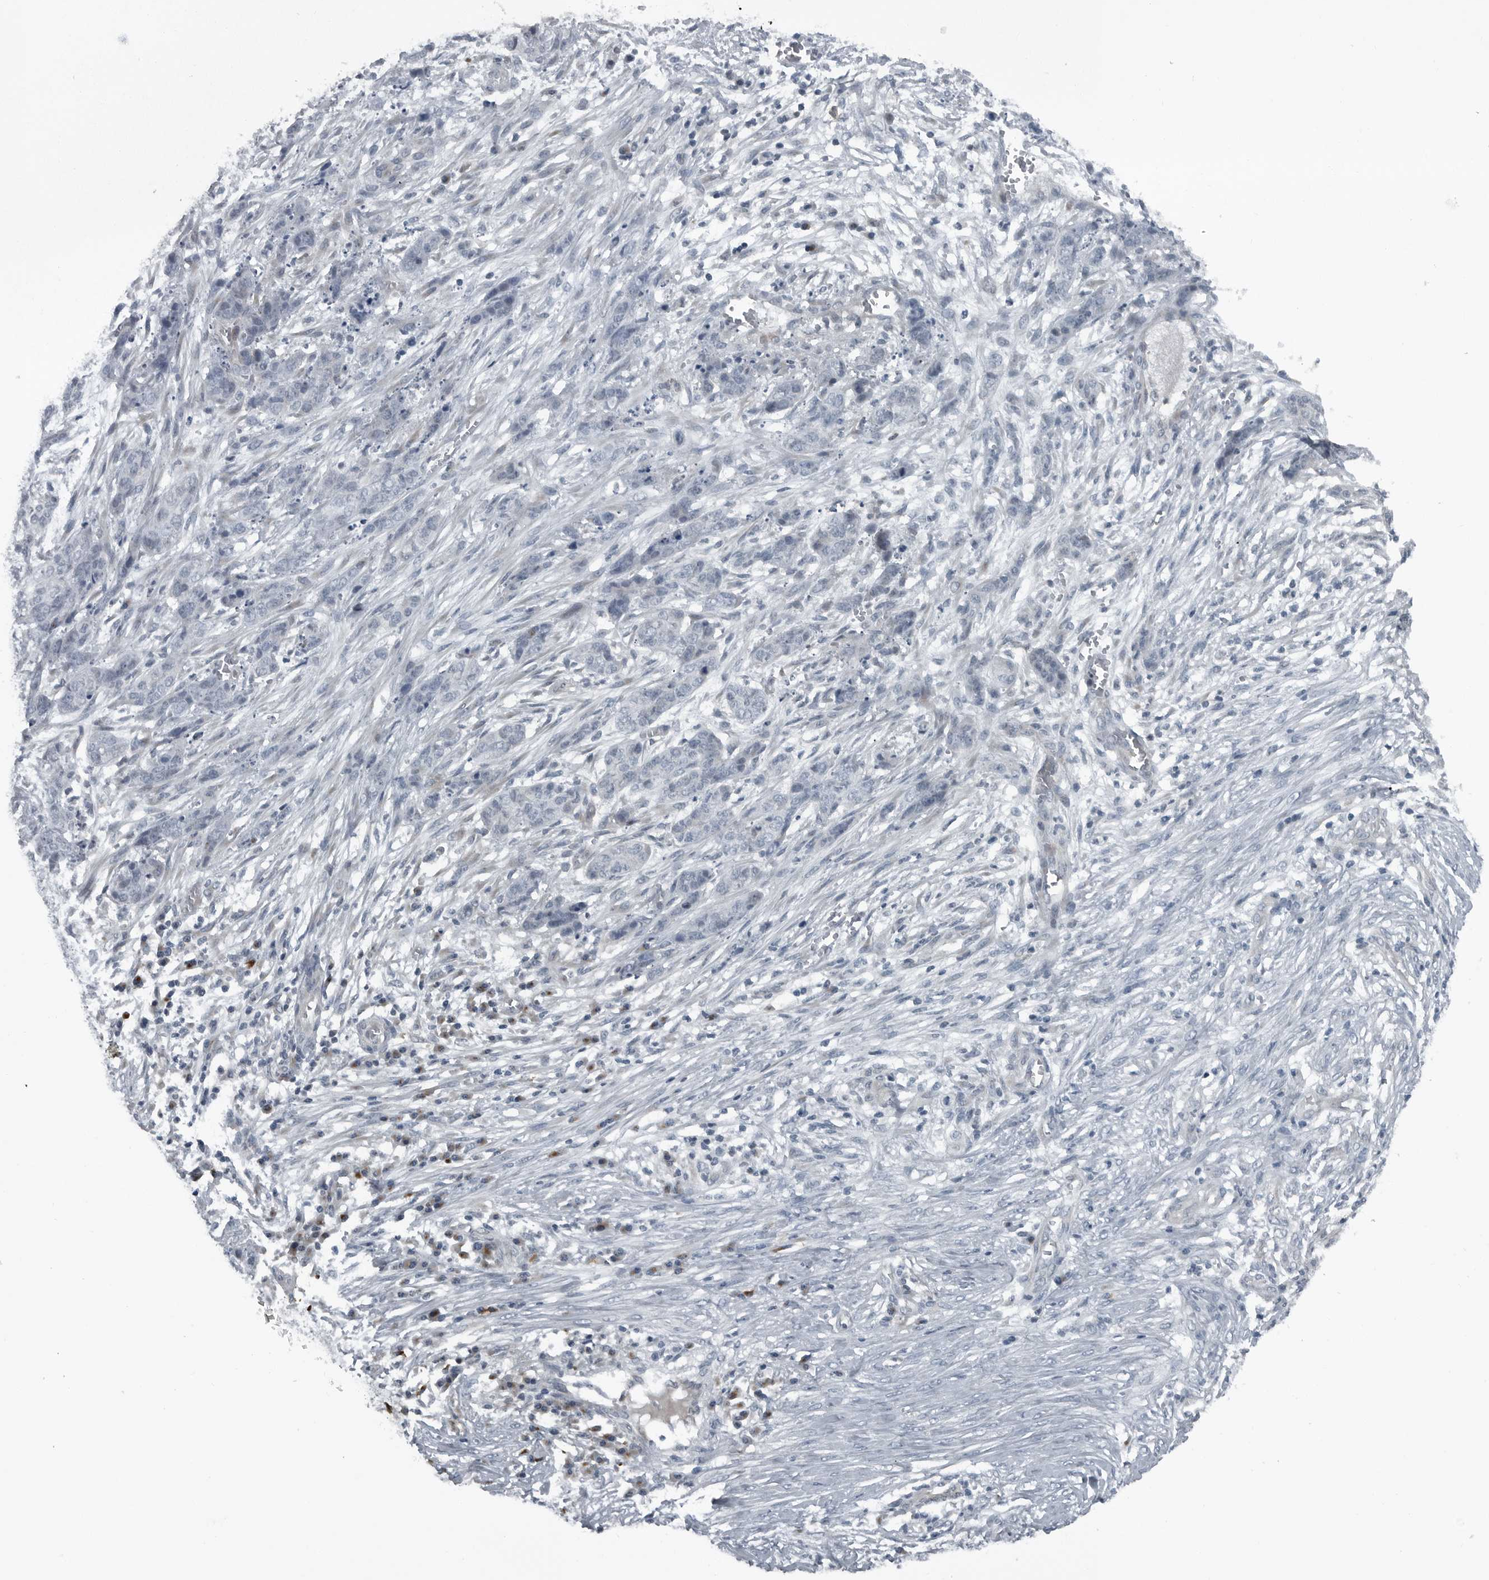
{"staining": {"intensity": "negative", "quantity": "none", "location": "none"}, "tissue": "skin cancer", "cell_type": "Tumor cells", "image_type": "cancer", "snomed": [{"axis": "morphology", "description": "Basal cell carcinoma"}, {"axis": "topography", "description": "Skin"}], "caption": "A photomicrograph of basal cell carcinoma (skin) stained for a protein exhibits no brown staining in tumor cells.", "gene": "GAK", "patient": {"sex": "female", "age": 64}}